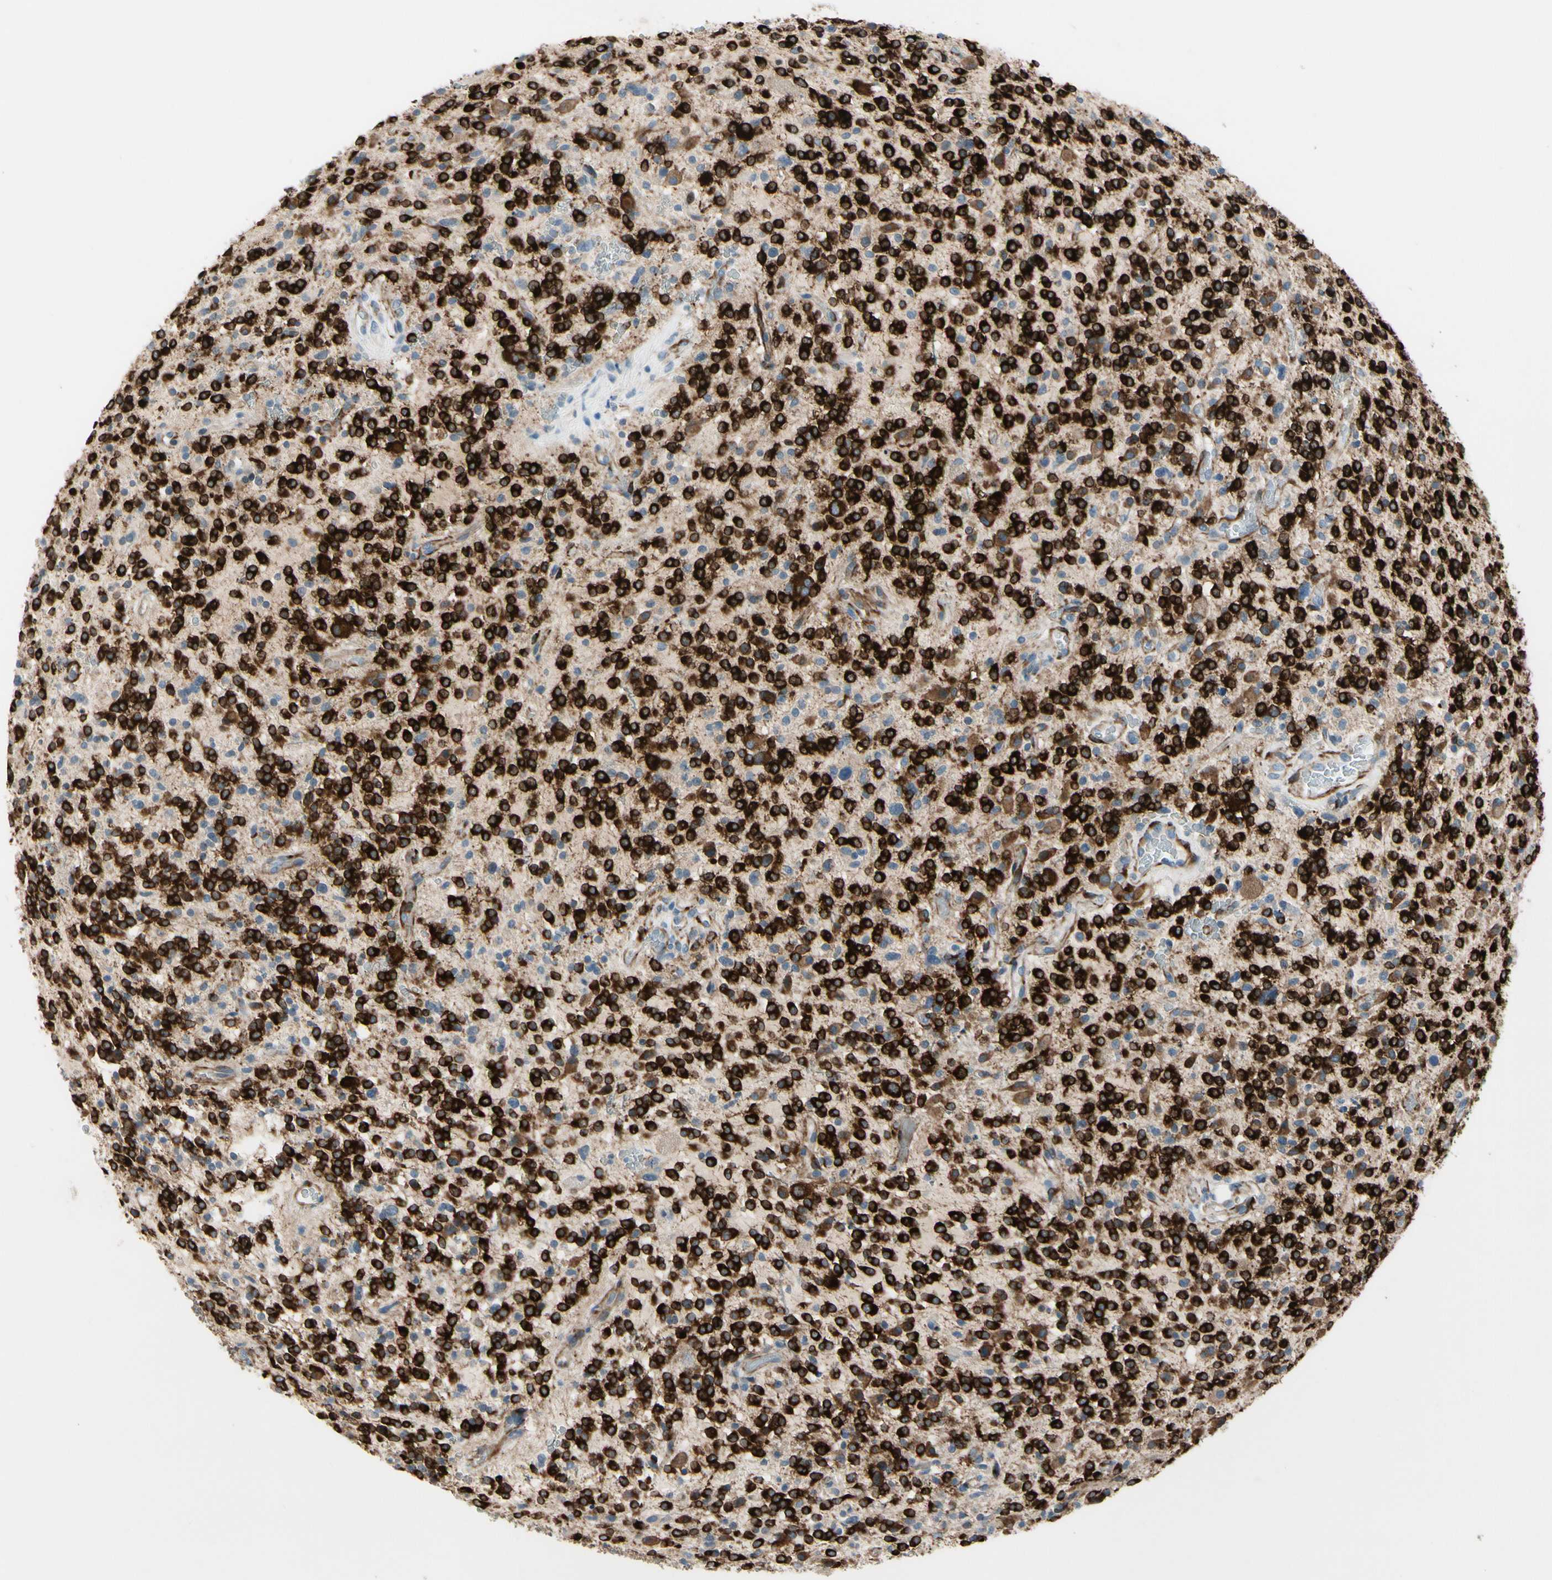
{"staining": {"intensity": "strong", "quantity": "25%-75%", "location": "cytoplasmic/membranous"}, "tissue": "glioma", "cell_type": "Tumor cells", "image_type": "cancer", "snomed": [{"axis": "morphology", "description": "Glioma, malignant, High grade"}, {"axis": "topography", "description": "Brain"}], "caption": "Brown immunohistochemical staining in human malignant glioma (high-grade) exhibits strong cytoplasmic/membranous staining in approximately 25%-75% of tumor cells.", "gene": "MAP2", "patient": {"sex": "male", "age": 48}}